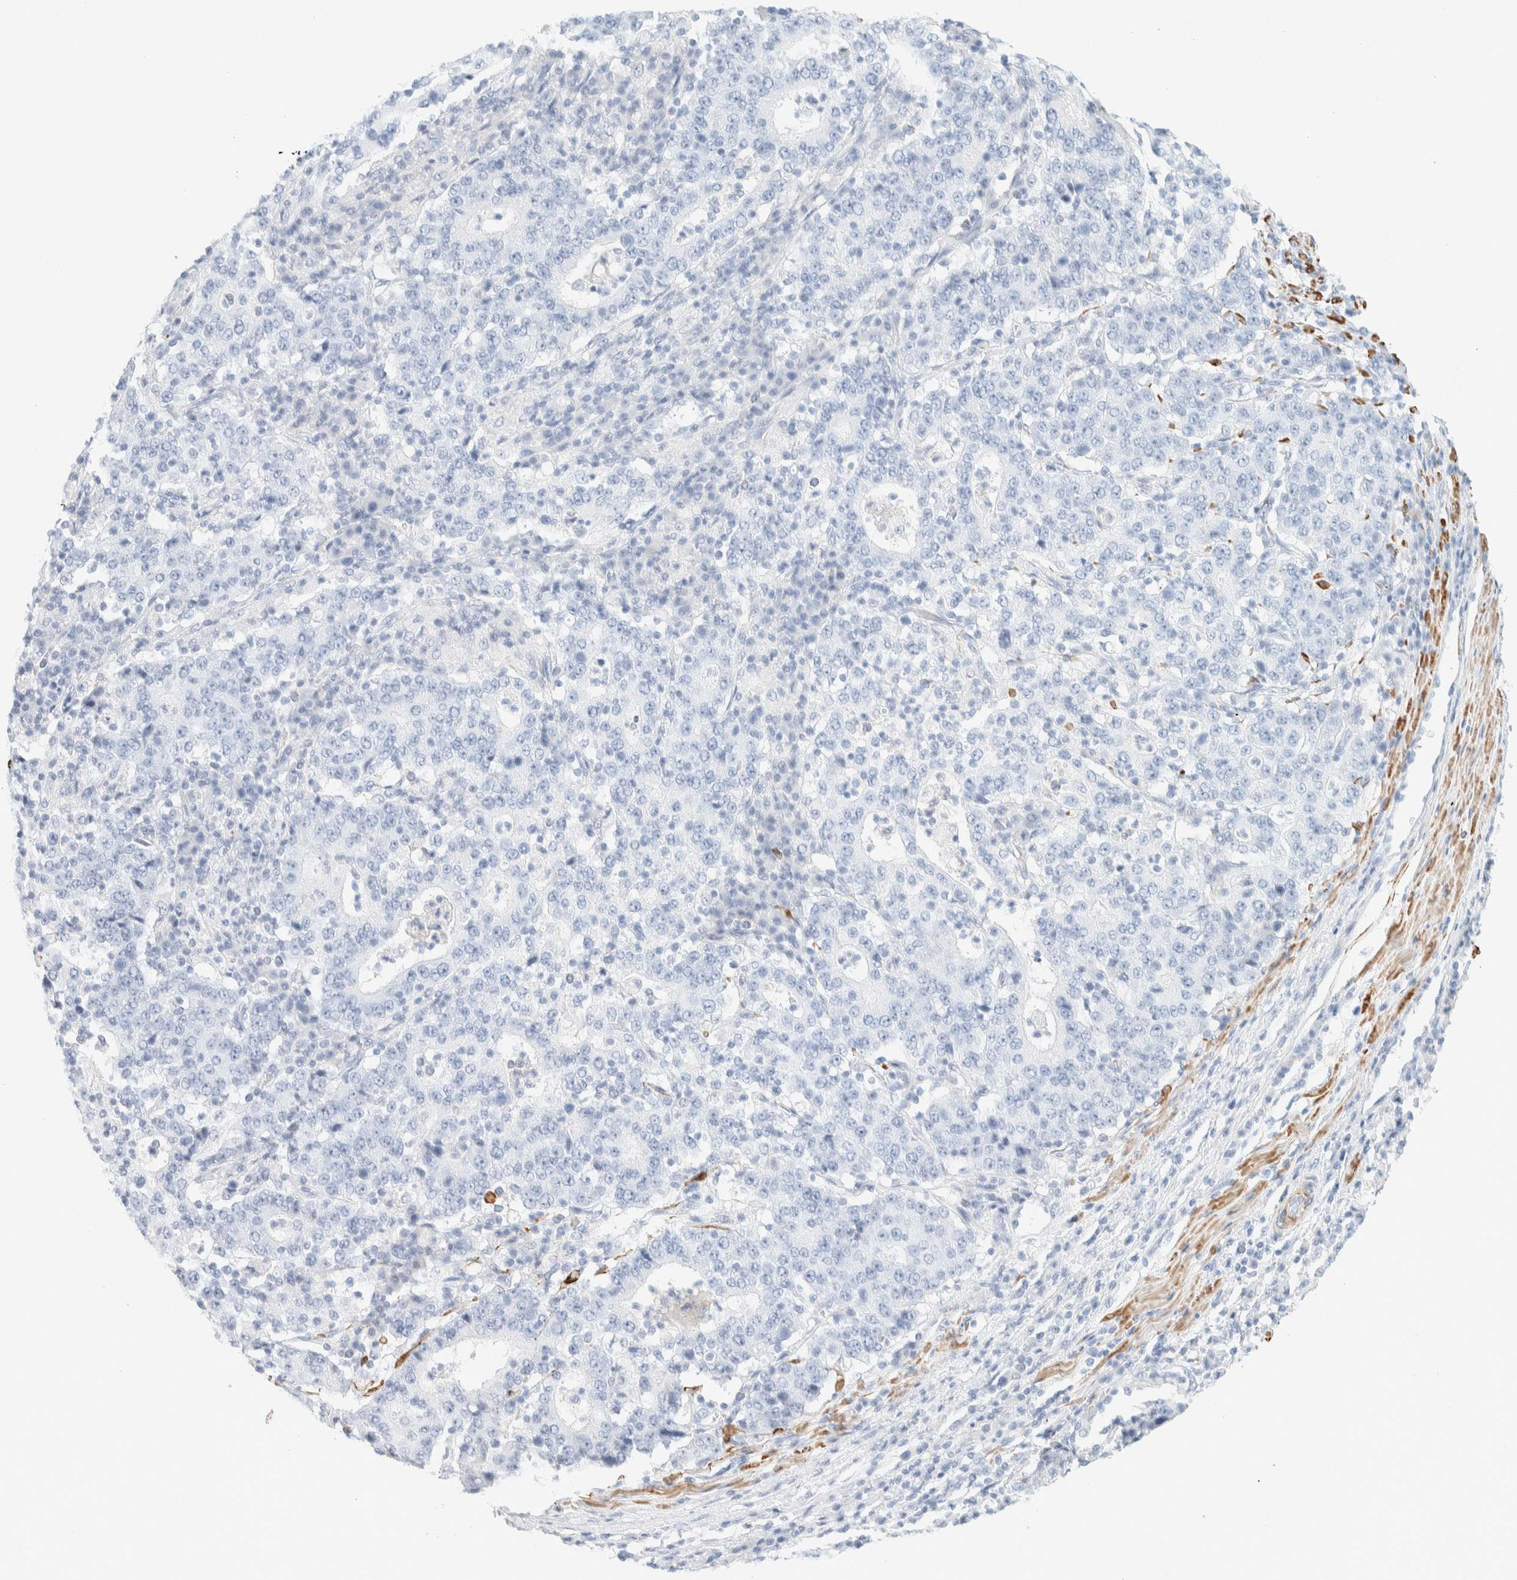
{"staining": {"intensity": "negative", "quantity": "none", "location": "none"}, "tissue": "stomach cancer", "cell_type": "Tumor cells", "image_type": "cancer", "snomed": [{"axis": "morphology", "description": "Adenocarcinoma, NOS"}, {"axis": "topography", "description": "Stomach"}], "caption": "Immunohistochemistry of stomach adenocarcinoma reveals no staining in tumor cells.", "gene": "AFMID", "patient": {"sex": "male", "age": 59}}